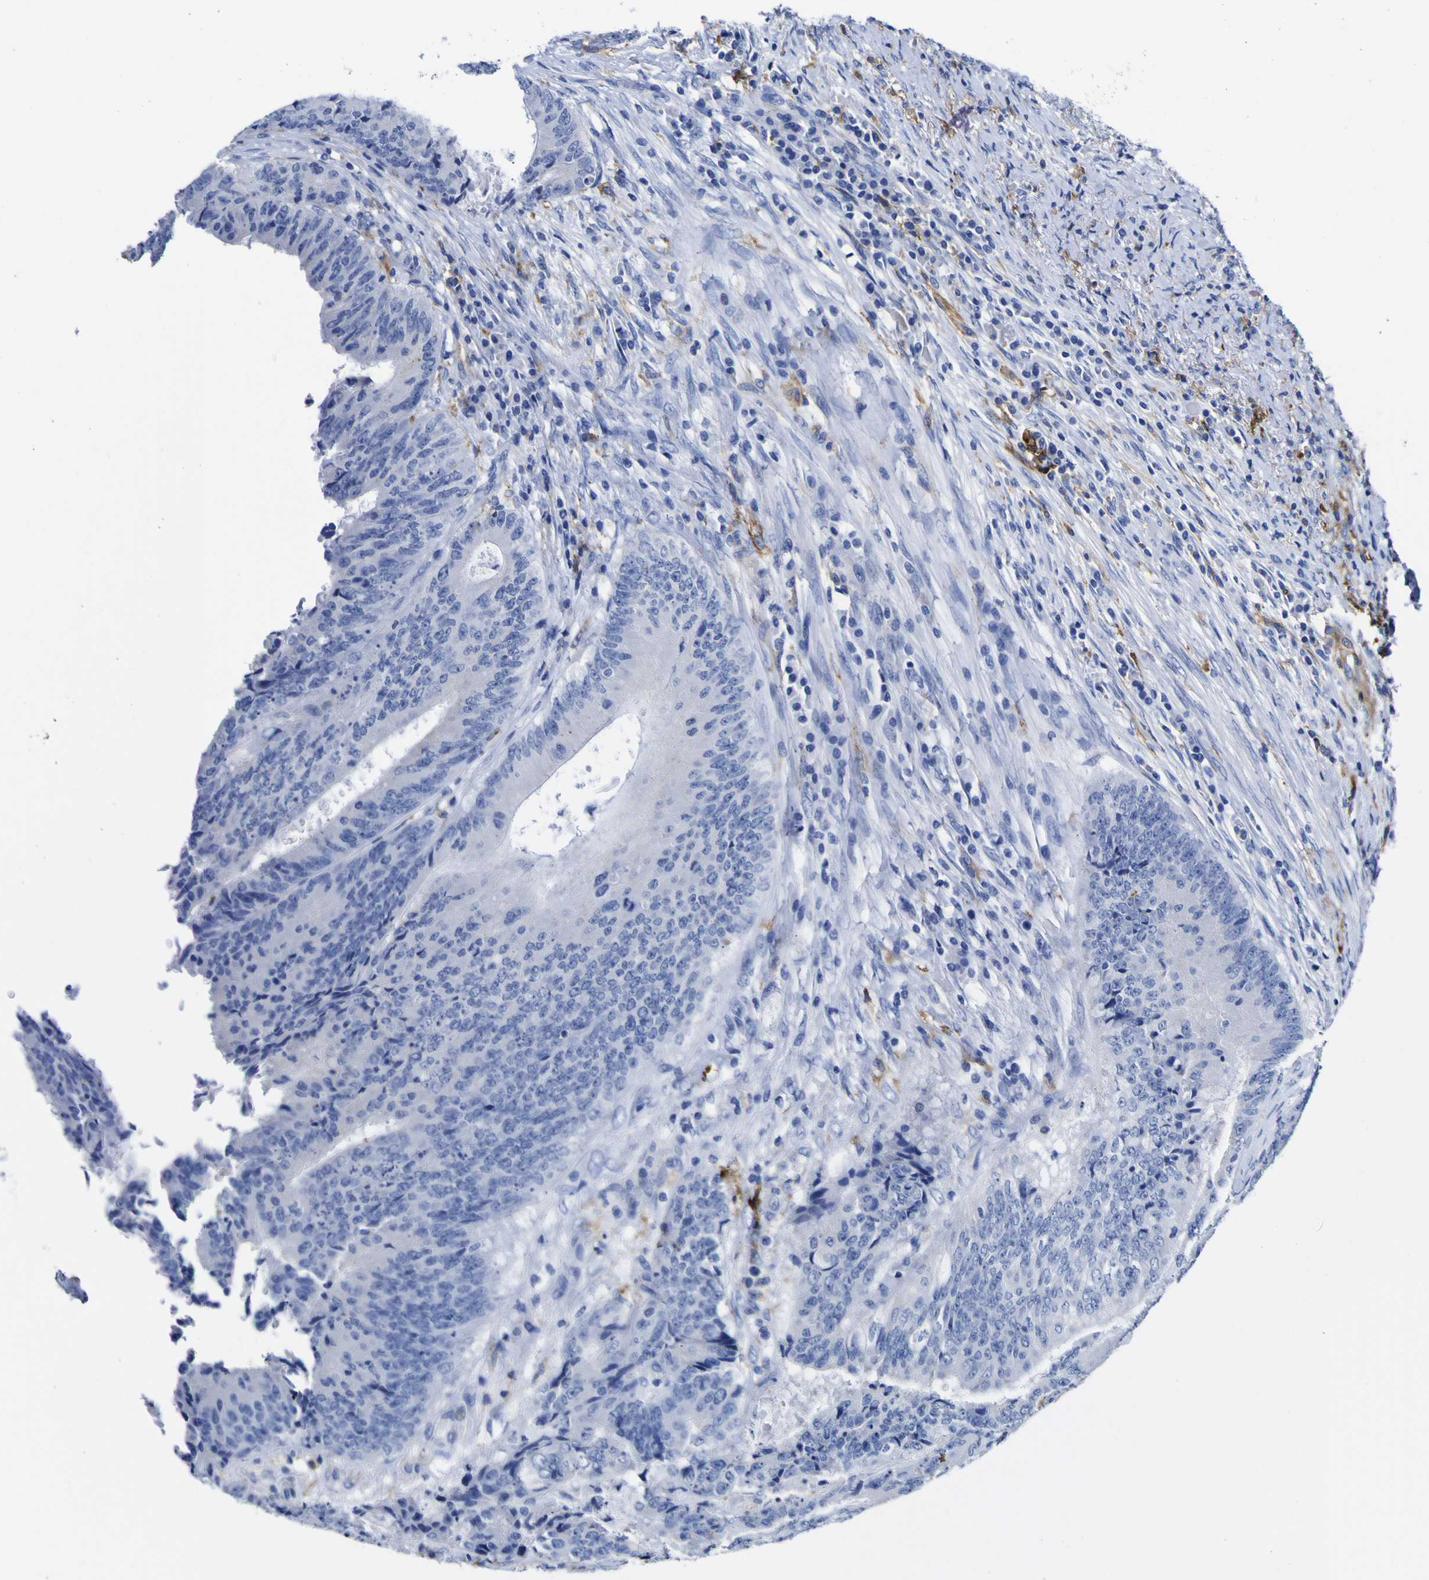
{"staining": {"intensity": "negative", "quantity": "none", "location": "none"}, "tissue": "colorectal cancer", "cell_type": "Tumor cells", "image_type": "cancer", "snomed": [{"axis": "morphology", "description": "Adenocarcinoma, NOS"}, {"axis": "topography", "description": "Rectum"}], "caption": "IHC histopathology image of adenocarcinoma (colorectal) stained for a protein (brown), which reveals no positivity in tumor cells.", "gene": "HLA-DQA1", "patient": {"sex": "male", "age": 72}}